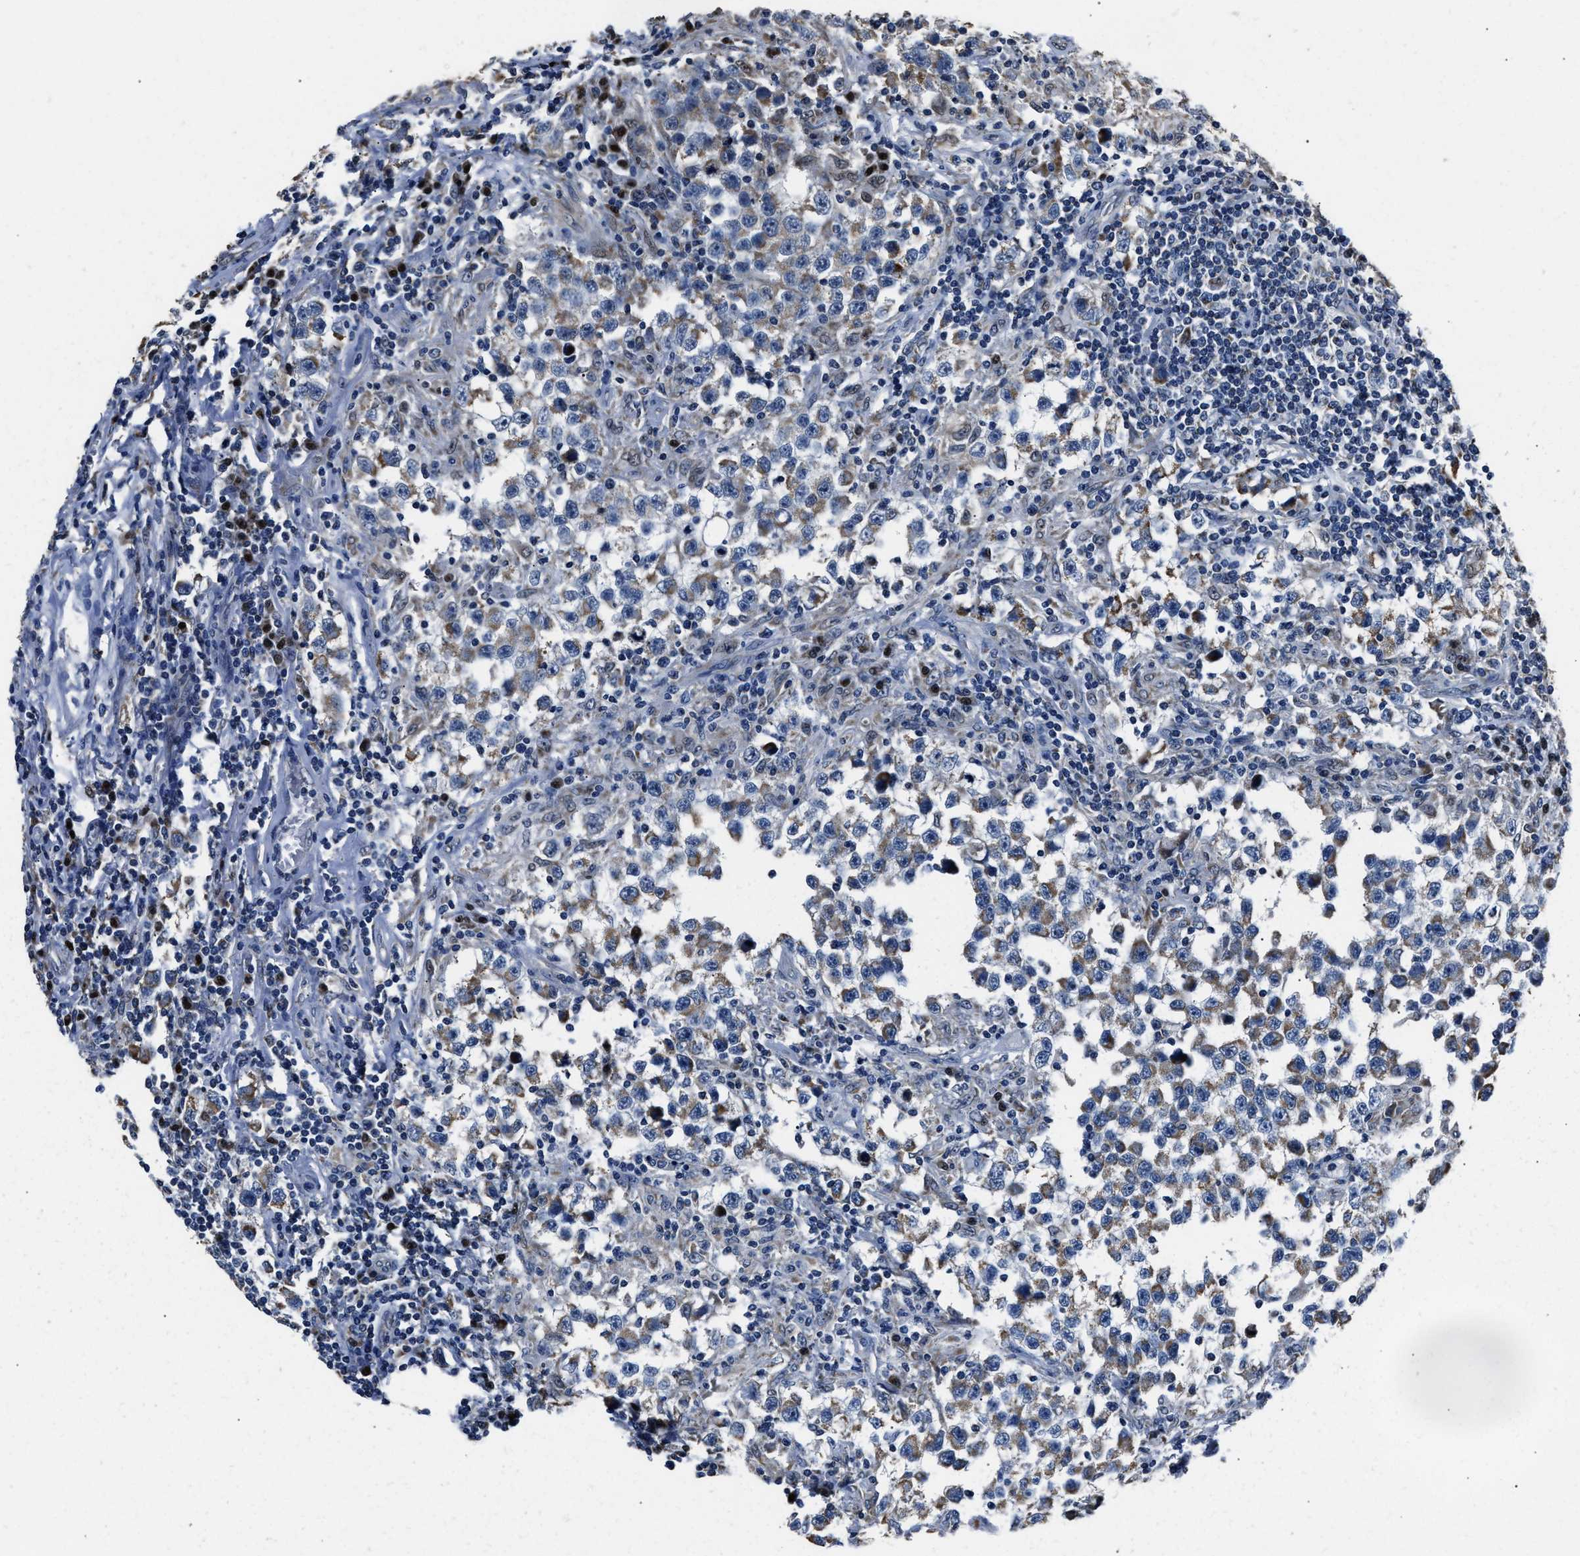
{"staining": {"intensity": "moderate", "quantity": ">75%", "location": "cytoplasmic/membranous"}, "tissue": "testis cancer", "cell_type": "Tumor cells", "image_type": "cancer", "snomed": [{"axis": "morphology", "description": "Carcinoma, Embryonal, NOS"}, {"axis": "topography", "description": "Testis"}], "caption": "A medium amount of moderate cytoplasmic/membranous positivity is appreciated in about >75% of tumor cells in testis embryonal carcinoma tissue.", "gene": "NSUN5", "patient": {"sex": "male", "age": 21}}